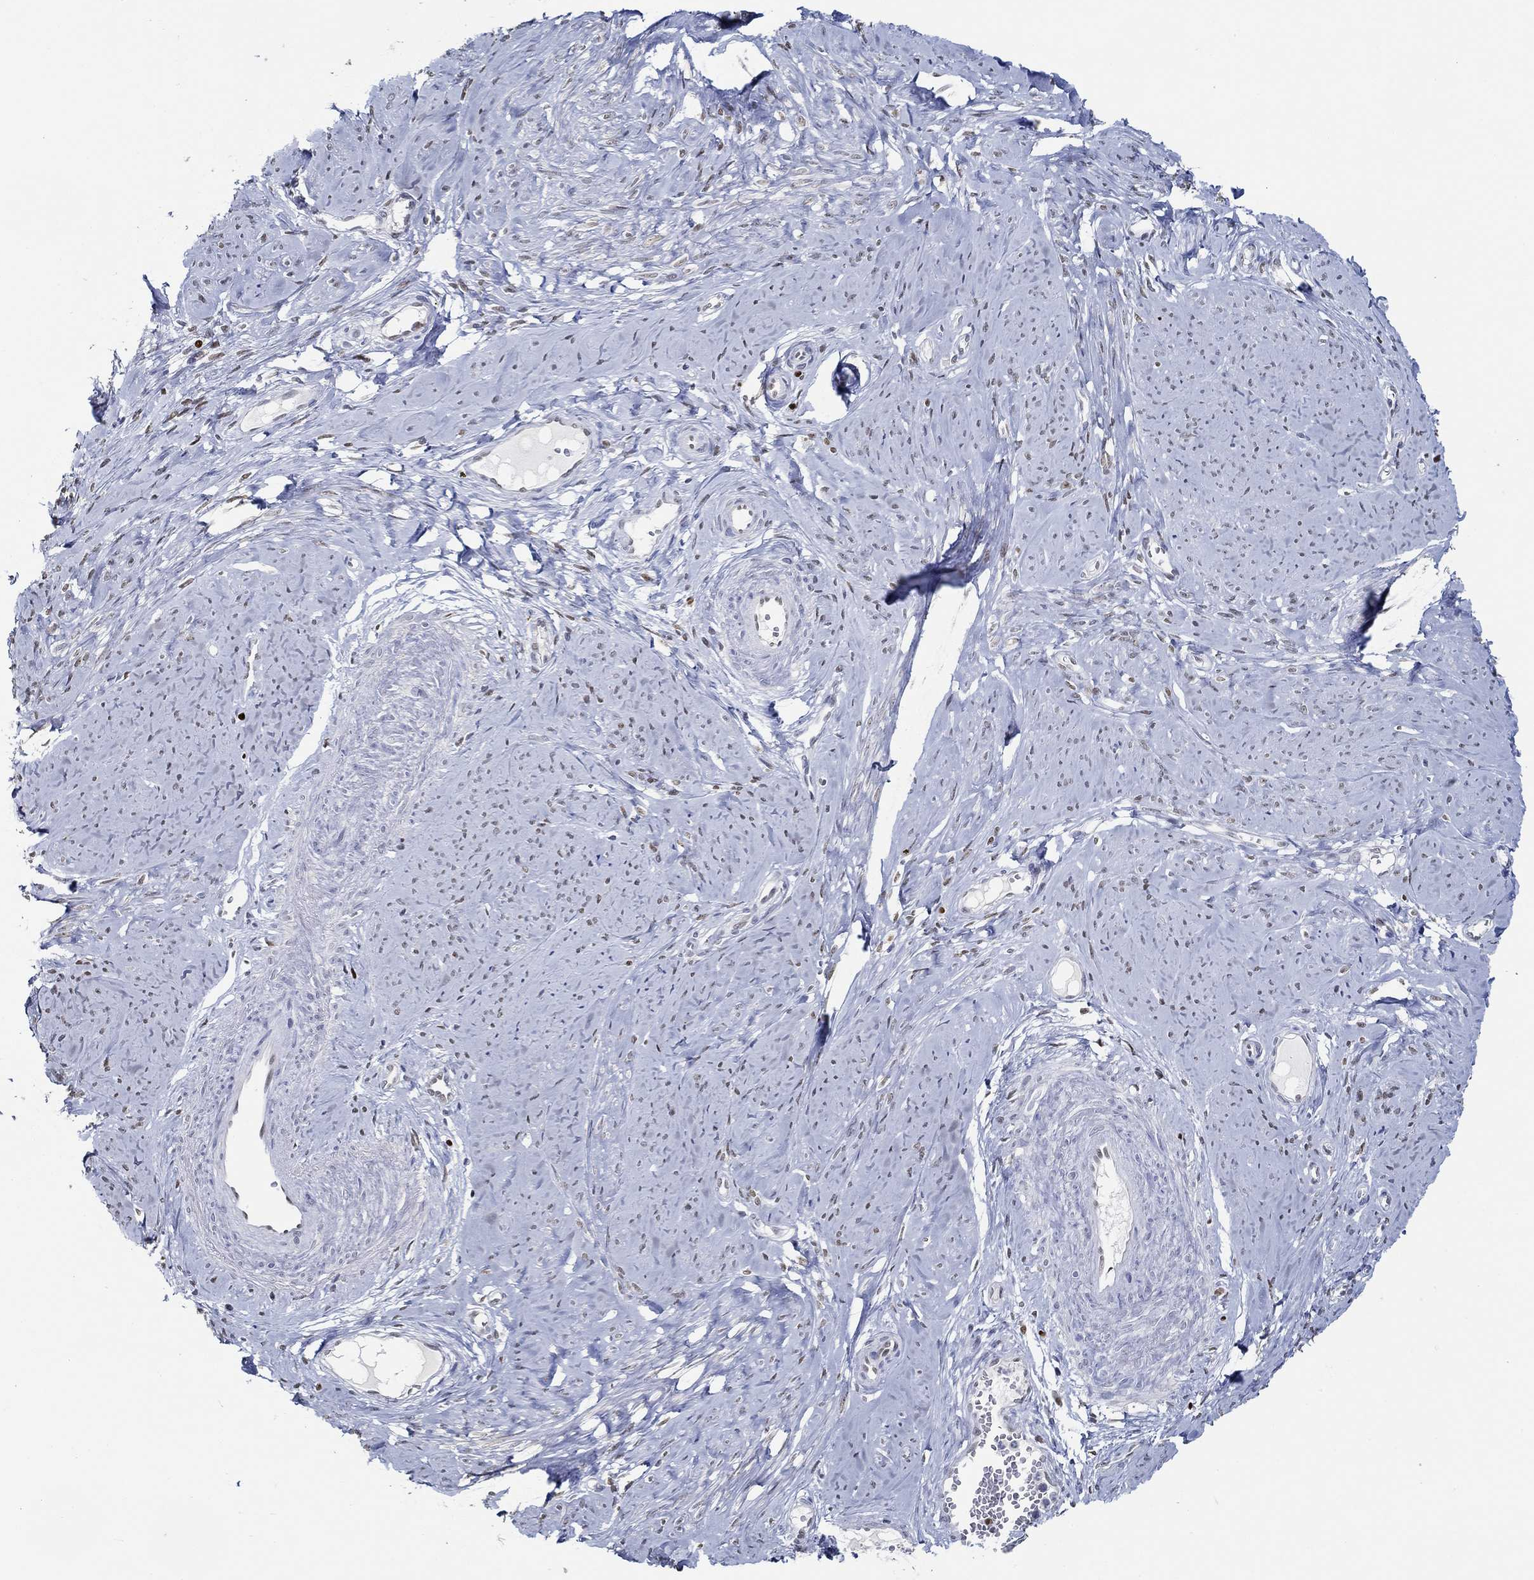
{"staining": {"intensity": "negative", "quantity": "none", "location": "none"}, "tissue": "smooth muscle", "cell_type": "Smooth muscle cells", "image_type": "normal", "snomed": [{"axis": "morphology", "description": "Normal tissue, NOS"}, {"axis": "topography", "description": "Smooth muscle"}], "caption": "High power microscopy histopathology image of an IHC photomicrograph of benign smooth muscle, revealing no significant positivity in smooth muscle cells.", "gene": "GATA2", "patient": {"sex": "female", "age": 48}}